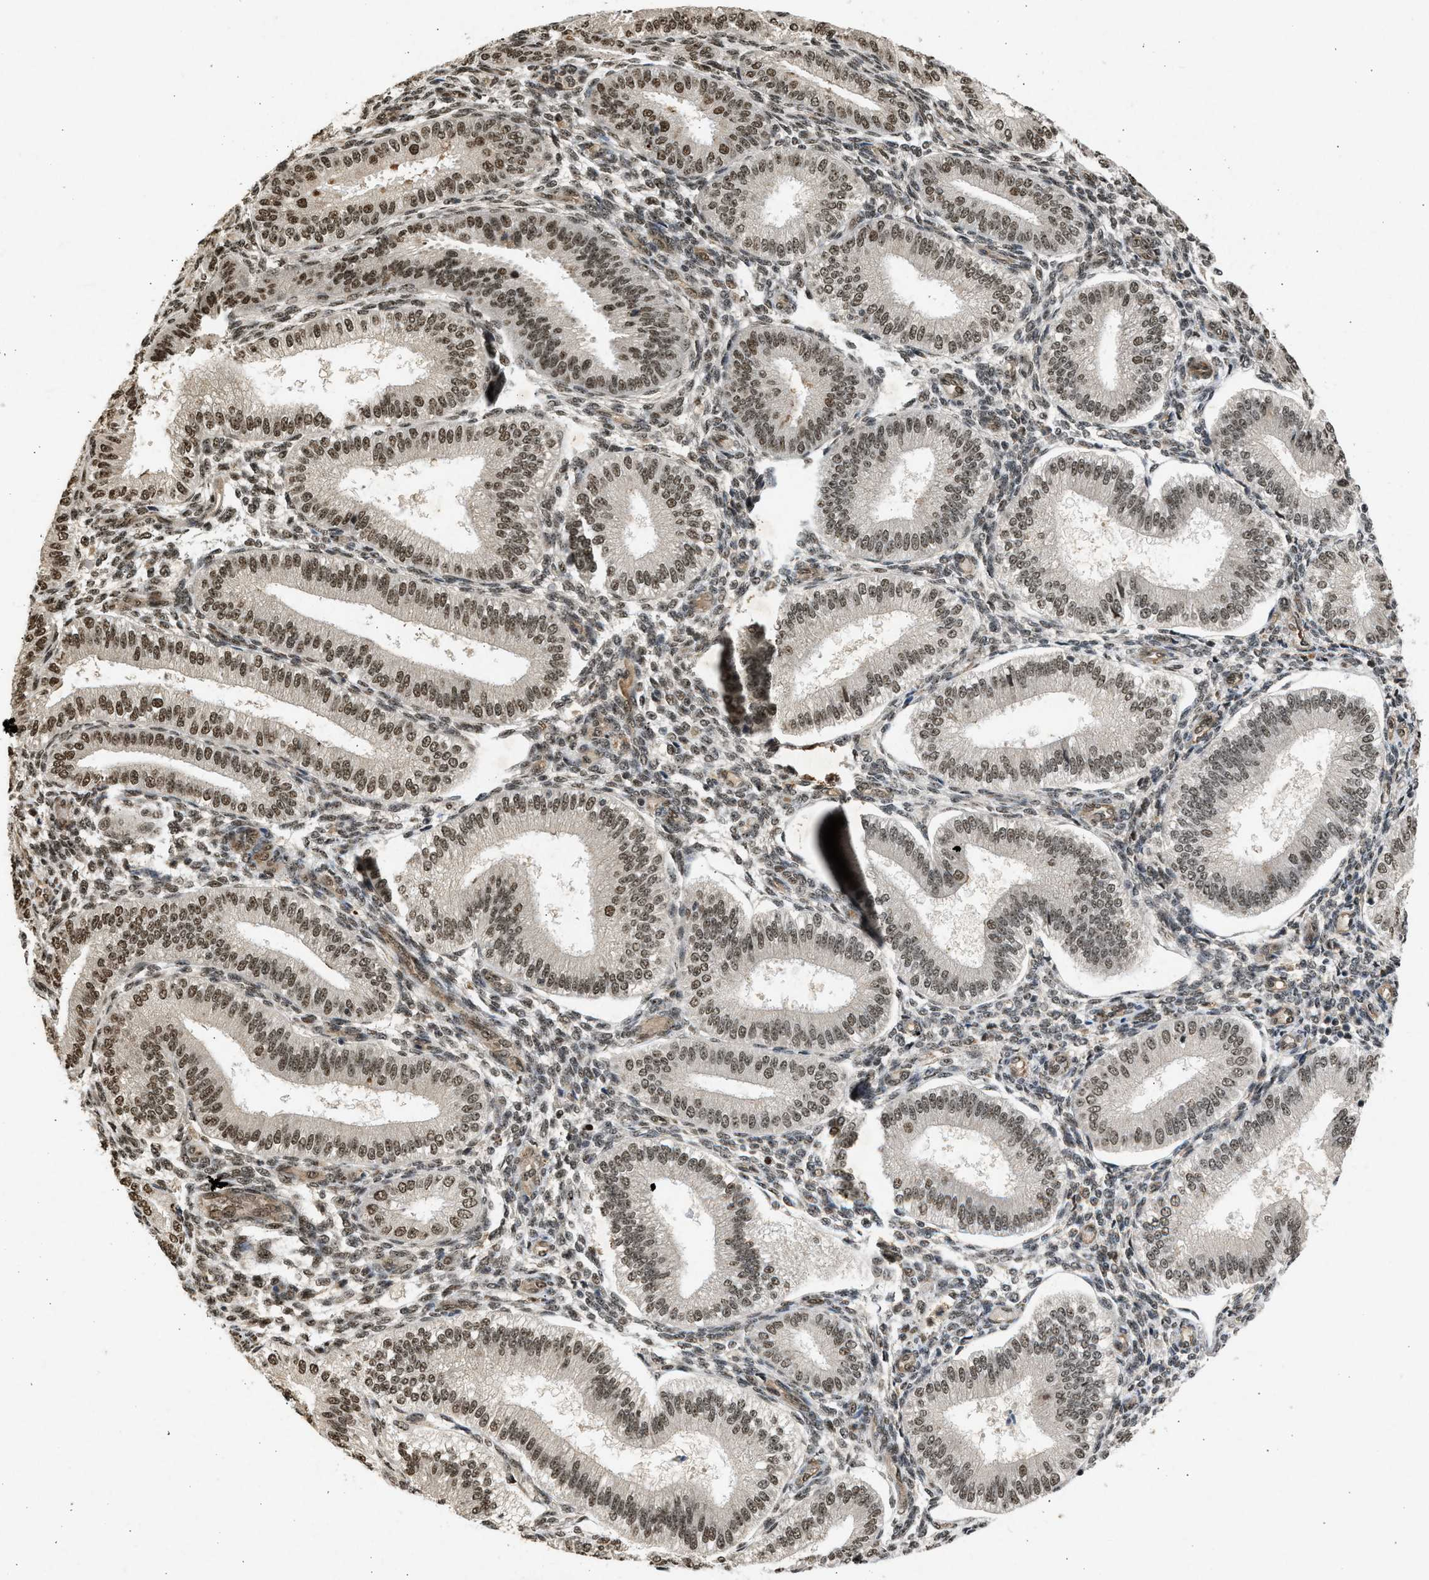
{"staining": {"intensity": "moderate", "quantity": "25%-75%", "location": "nuclear"}, "tissue": "endometrium", "cell_type": "Cells in endometrial stroma", "image_type": "normal", "snomed": [{"axis": "morphology", "description": "Normal tissue, NOS"}, {"axis": "topography", "description": "Endometrium"}], "caption": "A photomicrograph of endometrium stained for a protein displays moderate nuclear brown staining in cells in endometrial stroma.", "gene": "TFDP2", "patient": {"sex": "female", "age": 39}}